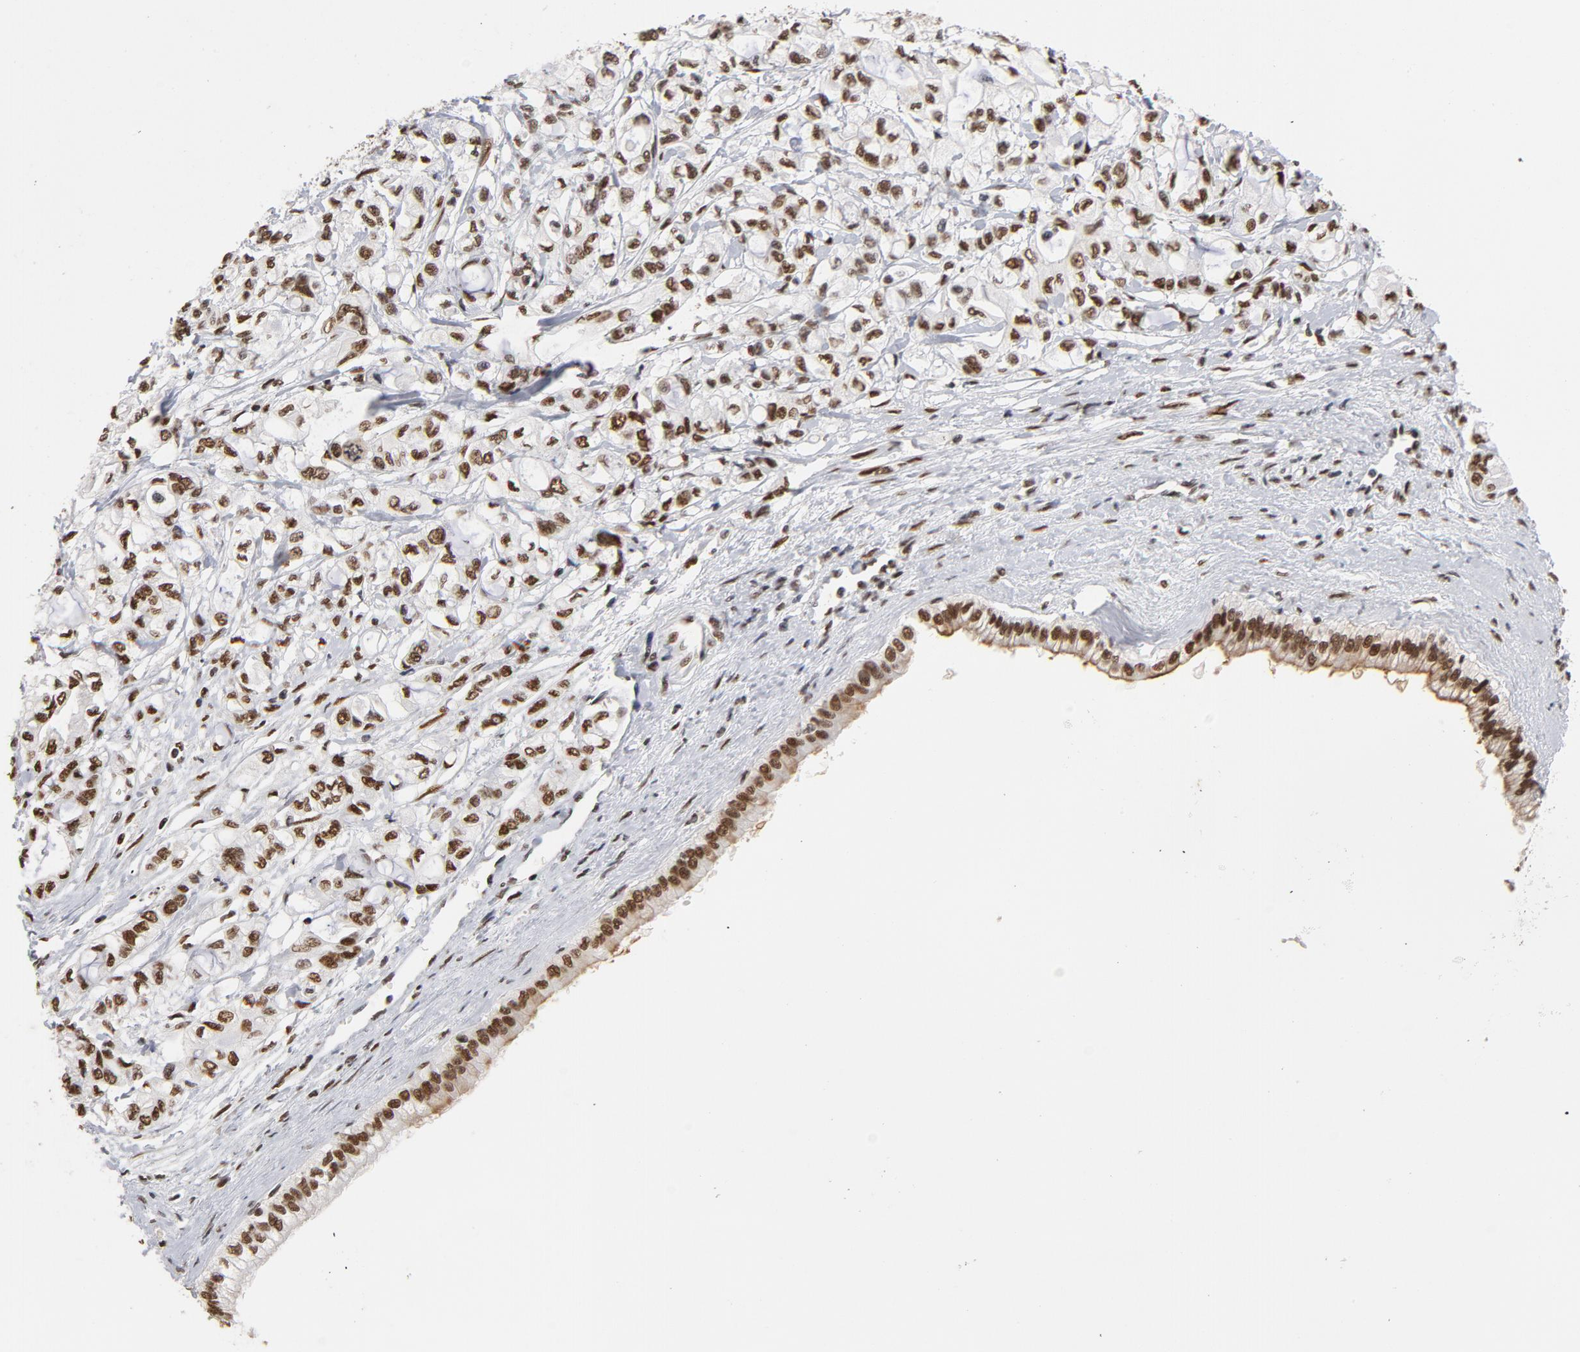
{"staining": {"intensity": "moderate", "quantity": ">75%", "location": "nuclear"}, "tissue": "pancreatic cancer", "cell_type": "Tumor cells", "image_type": "cancer", "snomed": [{"axis": "morphology", "description": "Adenocarcinoma, NOS"}, {"axis": "topography", "description": "Pancreas"}], "caption": "Moderate nuclear expression is seen in approximately >75% of tumor cells in adenocarcinoma (pancreatic). Nuclei are stained in blue.", "gene": "TP53BP1", "patient": {"sex": "male", "age": 79}}